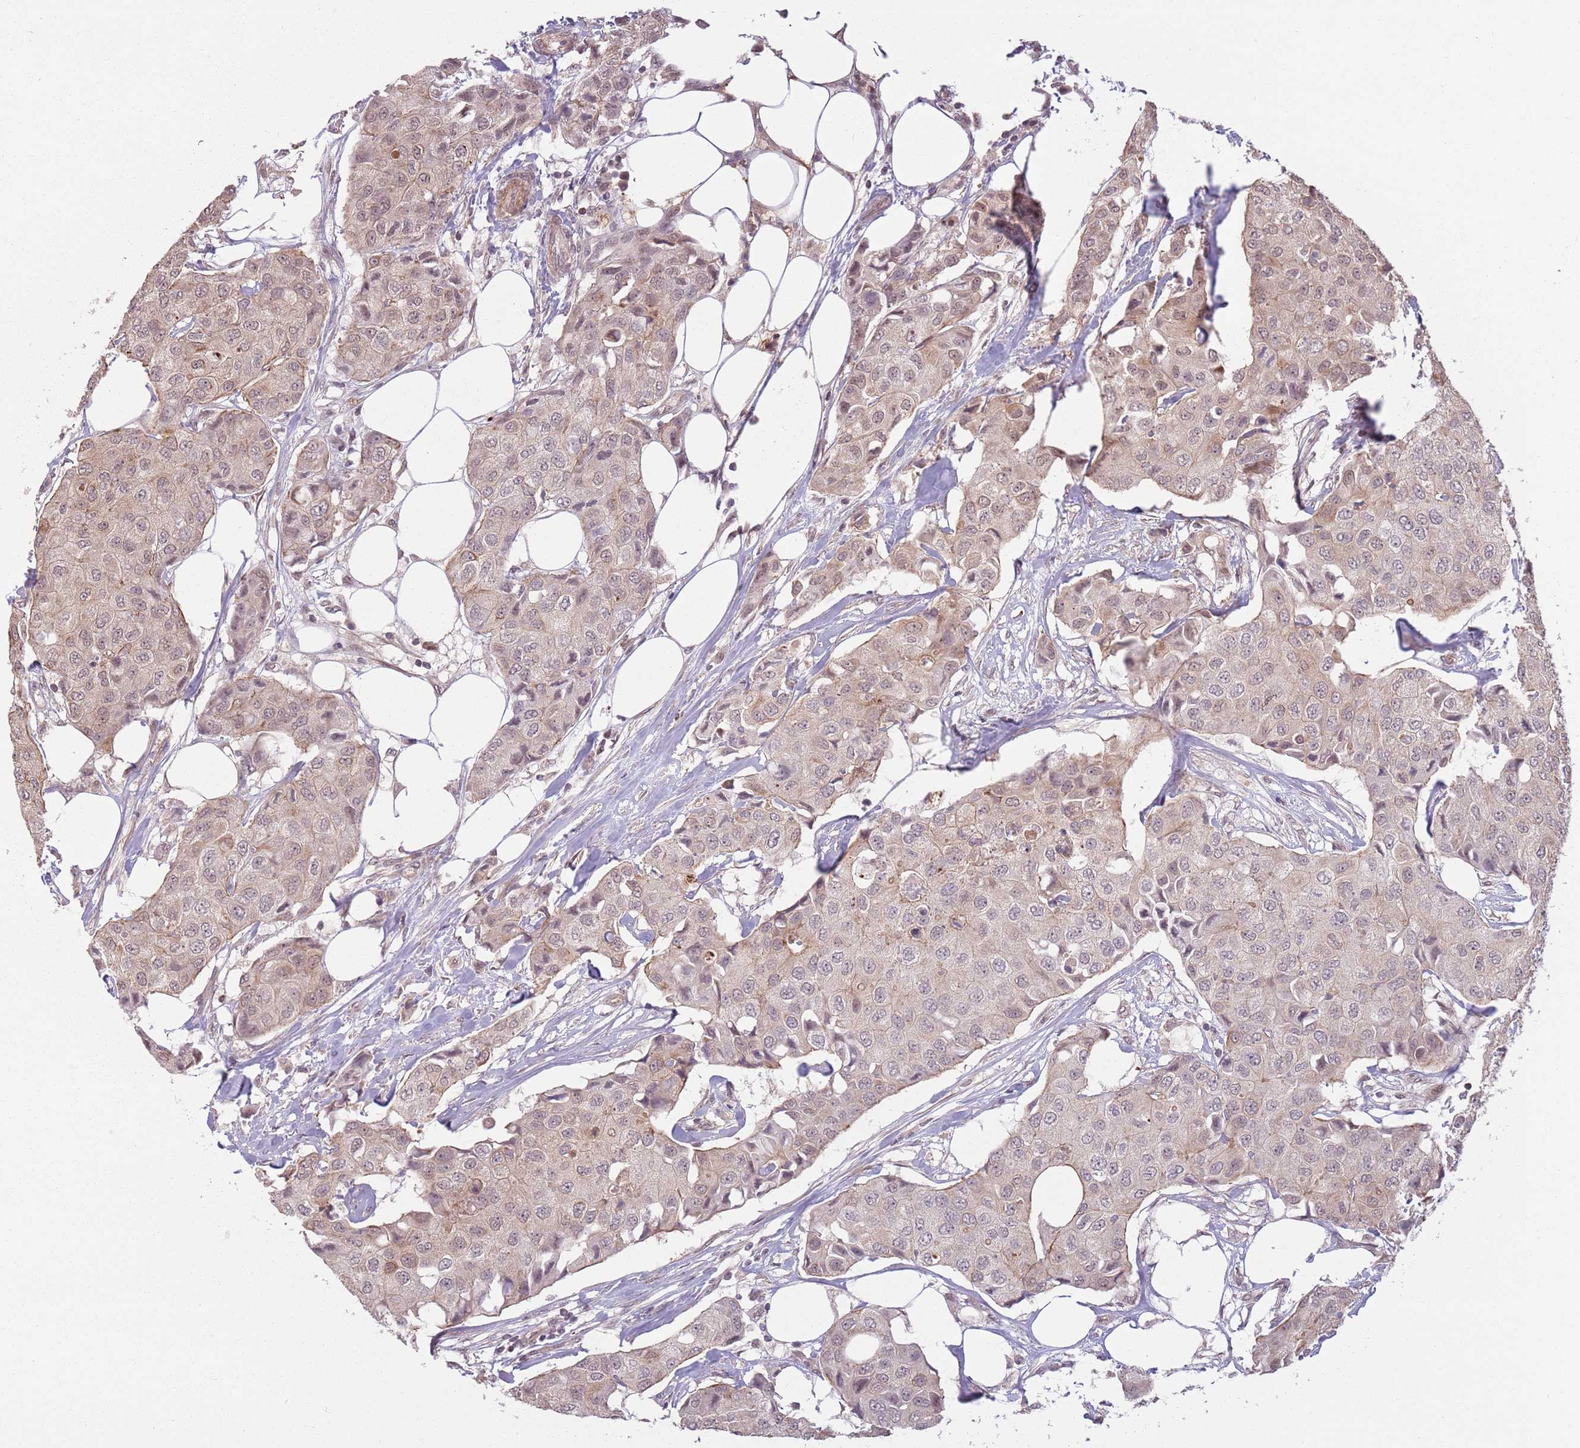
{"staining": {"intensity": "weak", "quantity": "25%-75%", "location": "nuclear"}, "tissue": "breast cancer", "cell_type": "Tumor cells", "image_type": "cancer", "snomed": [{"axis": "morphology", "description": "Duct carcinoma"}, {"axis": "topography", "description": "Breast"}], "caption": "Tumor cells display low levels of weak nuclear positivity in approximately 25%-75% of cells in breast invasive ductal carcinoma.", "gene": "CCDC154", "patient": {"sex": "female", "age": 80}}